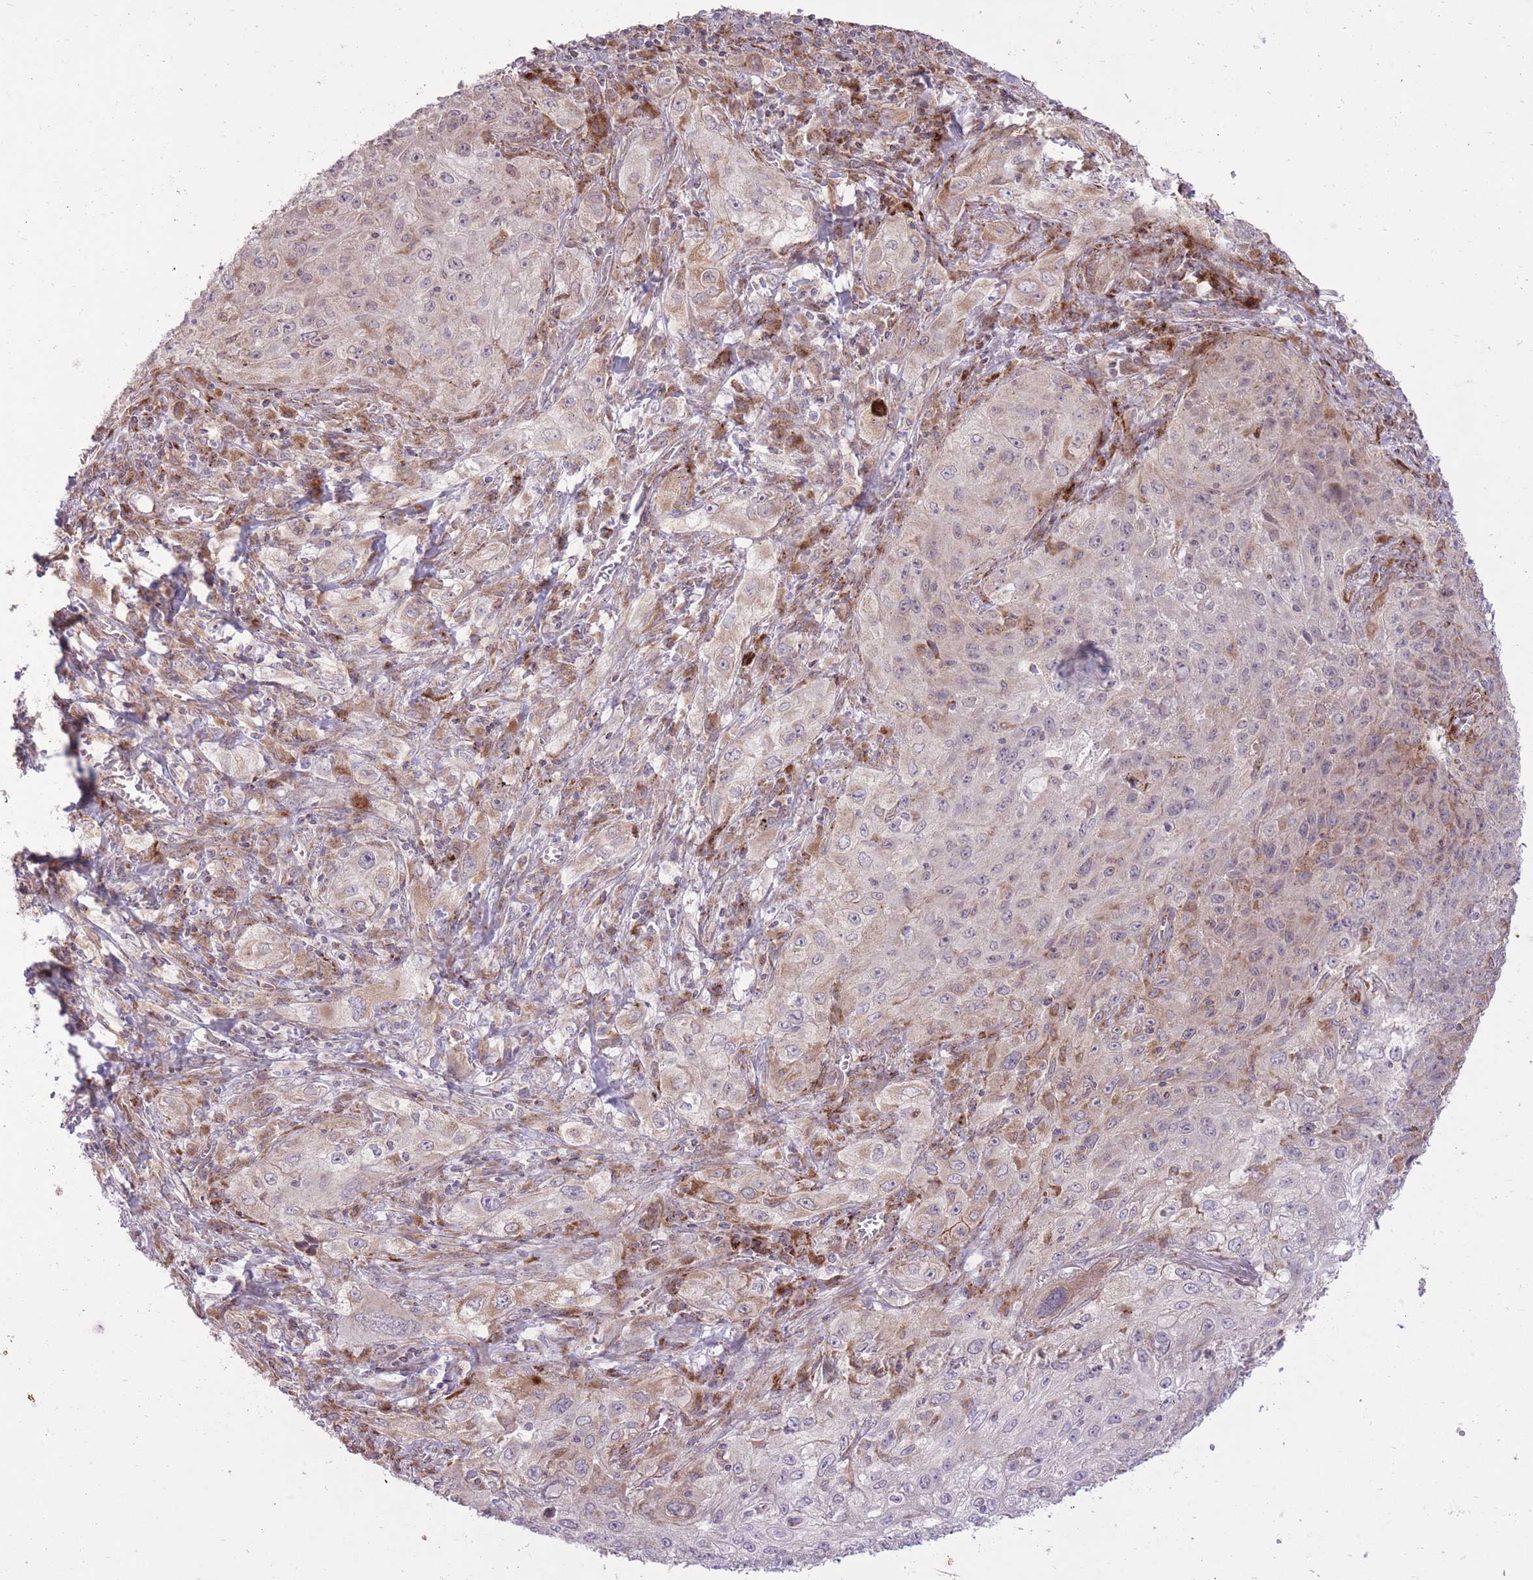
{"staining": {"intensity": "weak", "quantity": "<25%", "location": "cytoplasmic/membranous"}, "tissue": "lung cancer", "cell_type": "Tumor cells", "image_type": "cancer", "snomed": [{"axis": "morphology", "description": "Squamous cell carcinoma, NOS"}, {"axis": "topography", "description": "Lung"}], "caption": "Immunohistochemistry (IHC) micrograph of human lung squamous cell carcinoma stained for a protein (brown), which demonstrates no expression in tumor cells. (Brightfield microscopy of DAB (3,3'-diaminobenzidine) immunohistochemistry at high magnification).", "gene": "SLC4A4", "patient": {"sex": "female", "age": 69}}